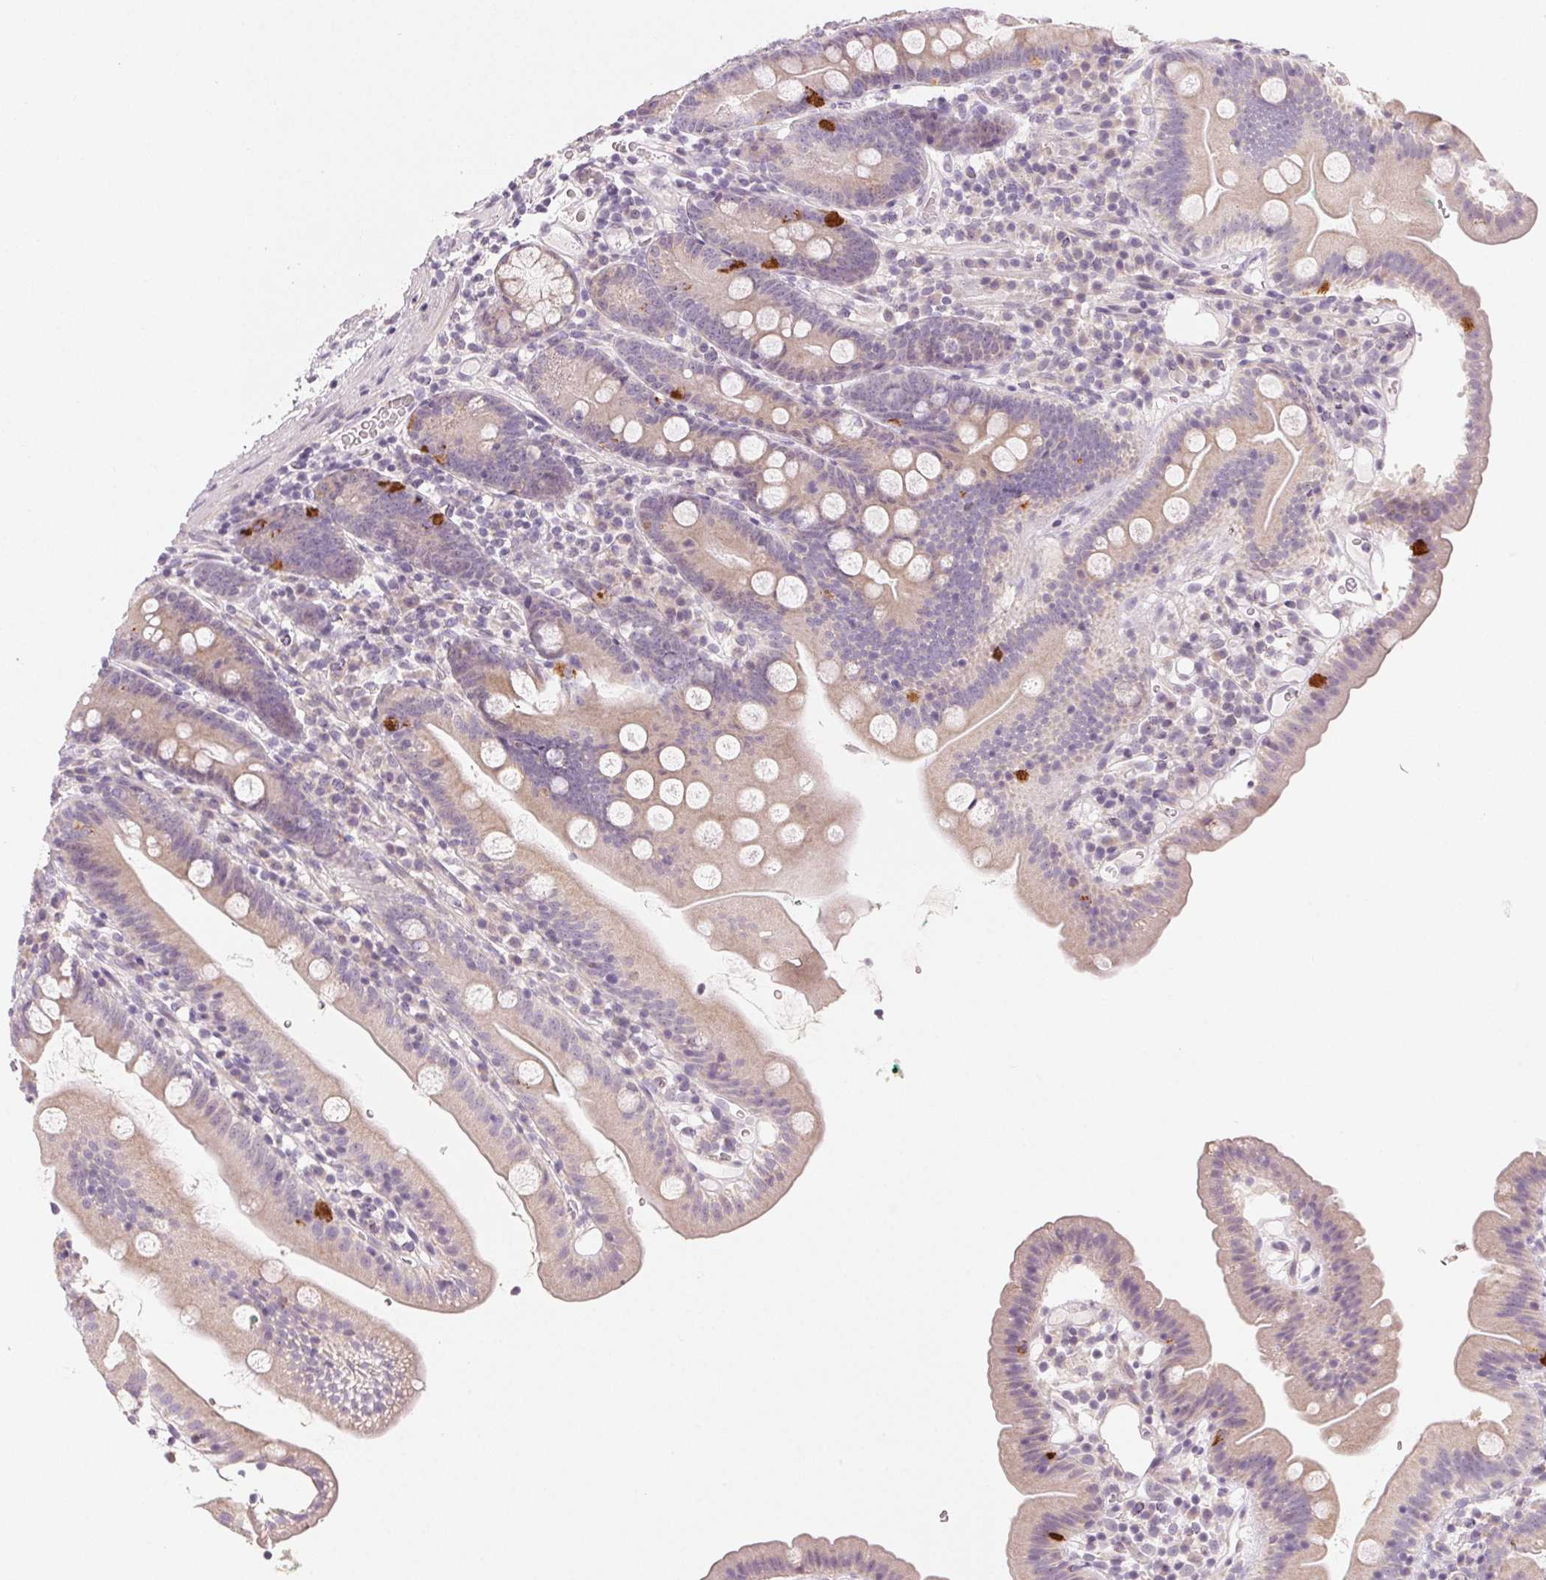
{"staining": {"intensity": "strong", "quantity": "<25%", "location": "cytoplasmic/membranous"}, "tissue": "duodenum", "cell_type": "Glandular cells", "image_type": "normal", "snomed": [{"axis": "morphology", "description": "Normal tissue, NOS"}, {"axis": "topography", "description": "Duodenum"}], "caption": "Glandular cells reveal medium levels of strong cytoplasmic/membranous staining in approximately <25% of cells in benign duodenum. The staining was performed using DAB (3,3'-diaminobenzidine) to visualize the protein expression in brown, while the nuclei were stained in blue with hematoxylin (Magnification: 20x).", "gene": "MYBL1", "patient": {"sex": "female", "age": 67}}